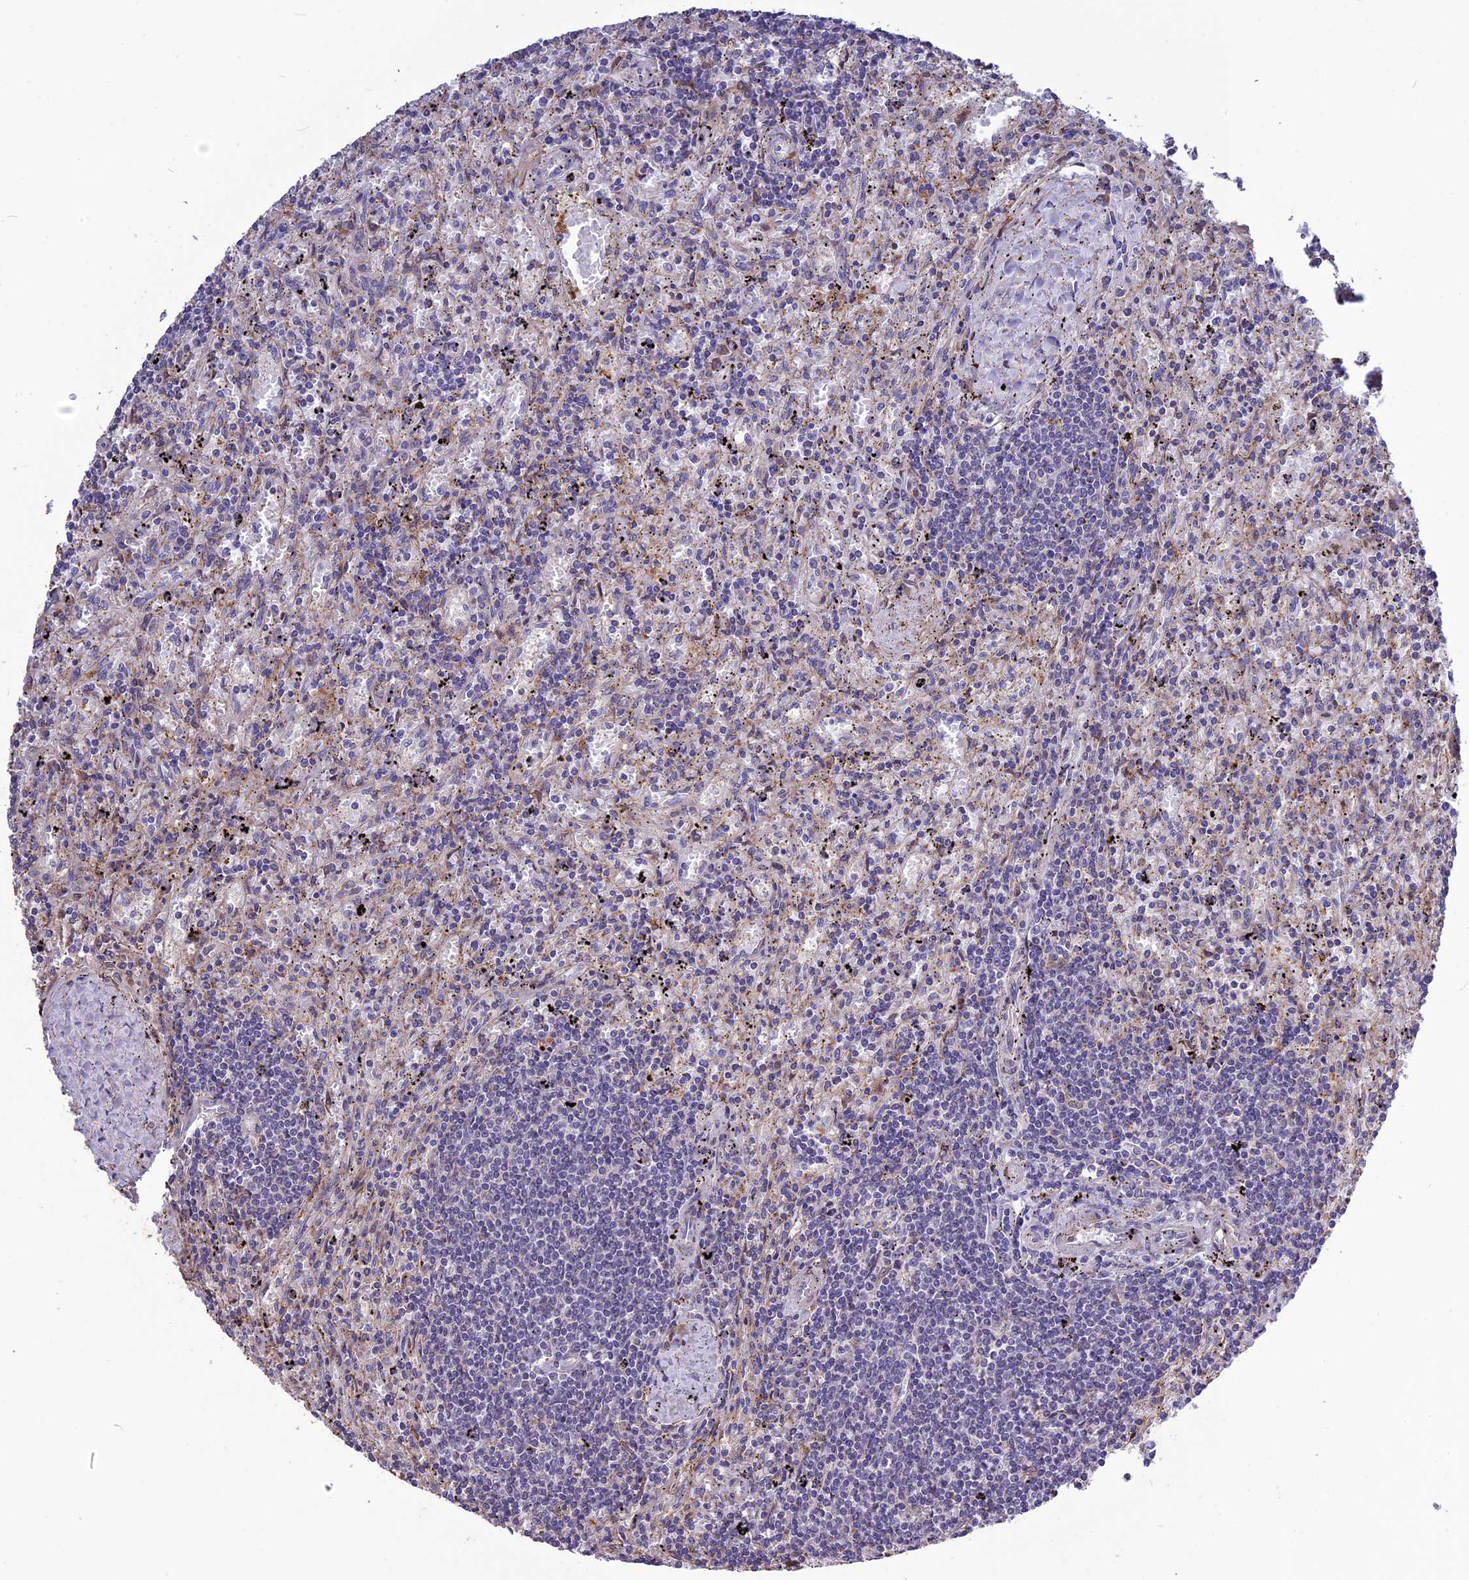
{"staining": {"intensity": "negative", "quantity": "none", "location": "none"}, "tissue": "lymphoma", "cell_type": "Tumor cells", "image_type": "cancer", "snomed": [{"axis": "morphology", "description": "Malignant lymphoma, non-Hodgkin's type, Low grade"}, {"axis": "topography", "description": "Spleen"}], "caption": "A high-resolution micrograph shows immunohistochemistry staining of low-grade malignant lymphoma, non-Hodgkin's type, which reveals no significant positivity in tumor cells.", "gene": "SPG21", "patient": {"sex": "male", "age": 76}}